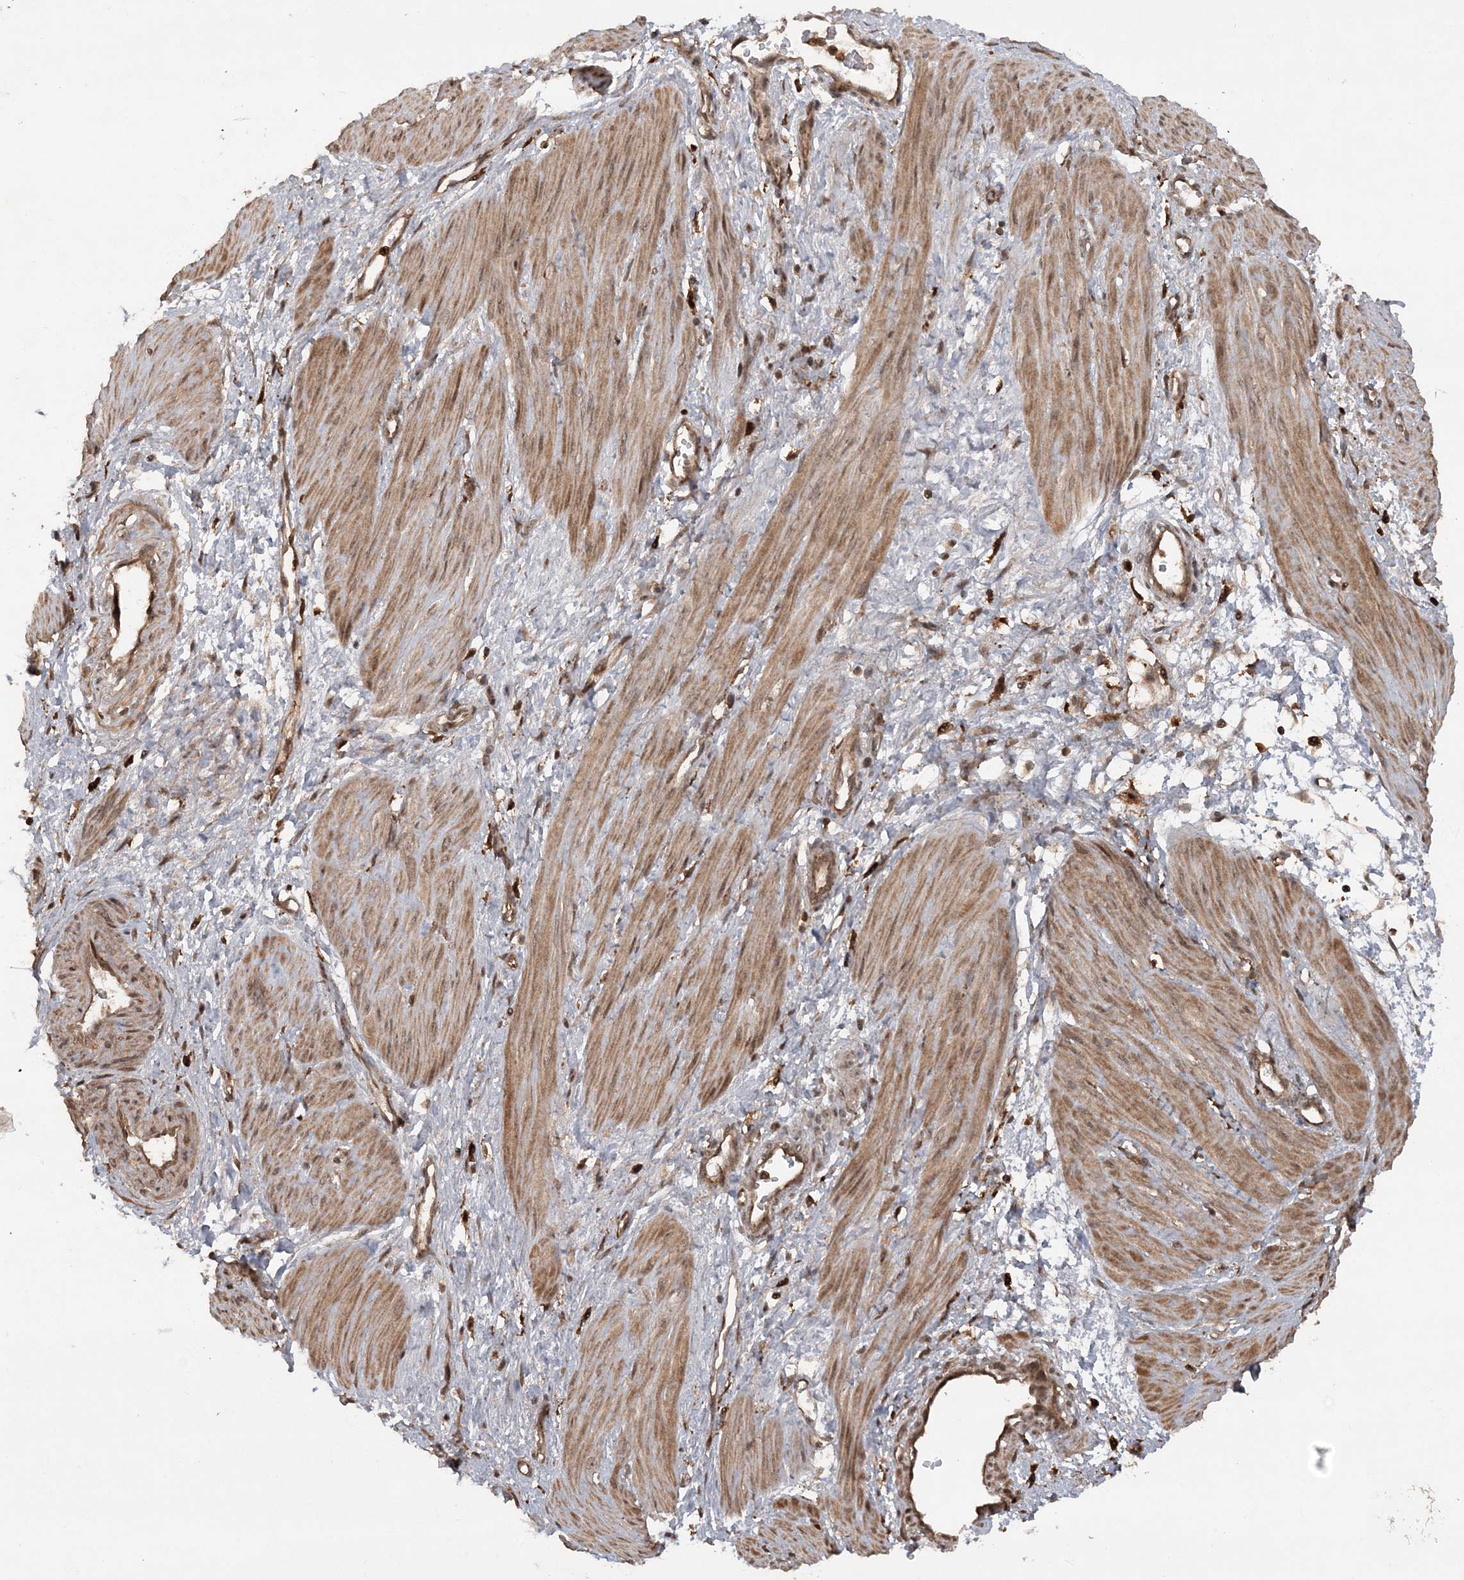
{"staining": {"intensity": "moderate", "quantity": ">75%", "location": "cytoplasmic/membranous"}, "tissue": "smooth muscle", "cell_type": "Smooth muscle cells", "image_type": "normal", "snomed": [{"axis": "morphology", "description": "Normal tissue, NOS"}, {"axis": "topography", "description": "Endometrium"}], "caption": "Smooth muscle cells display medium levels of moderate cytoplasmic/membranous expression in about >75% of cells in normal human smooth muscle.", "gene": "LACC1", "patient": {"sex": "female", "age": 33}}